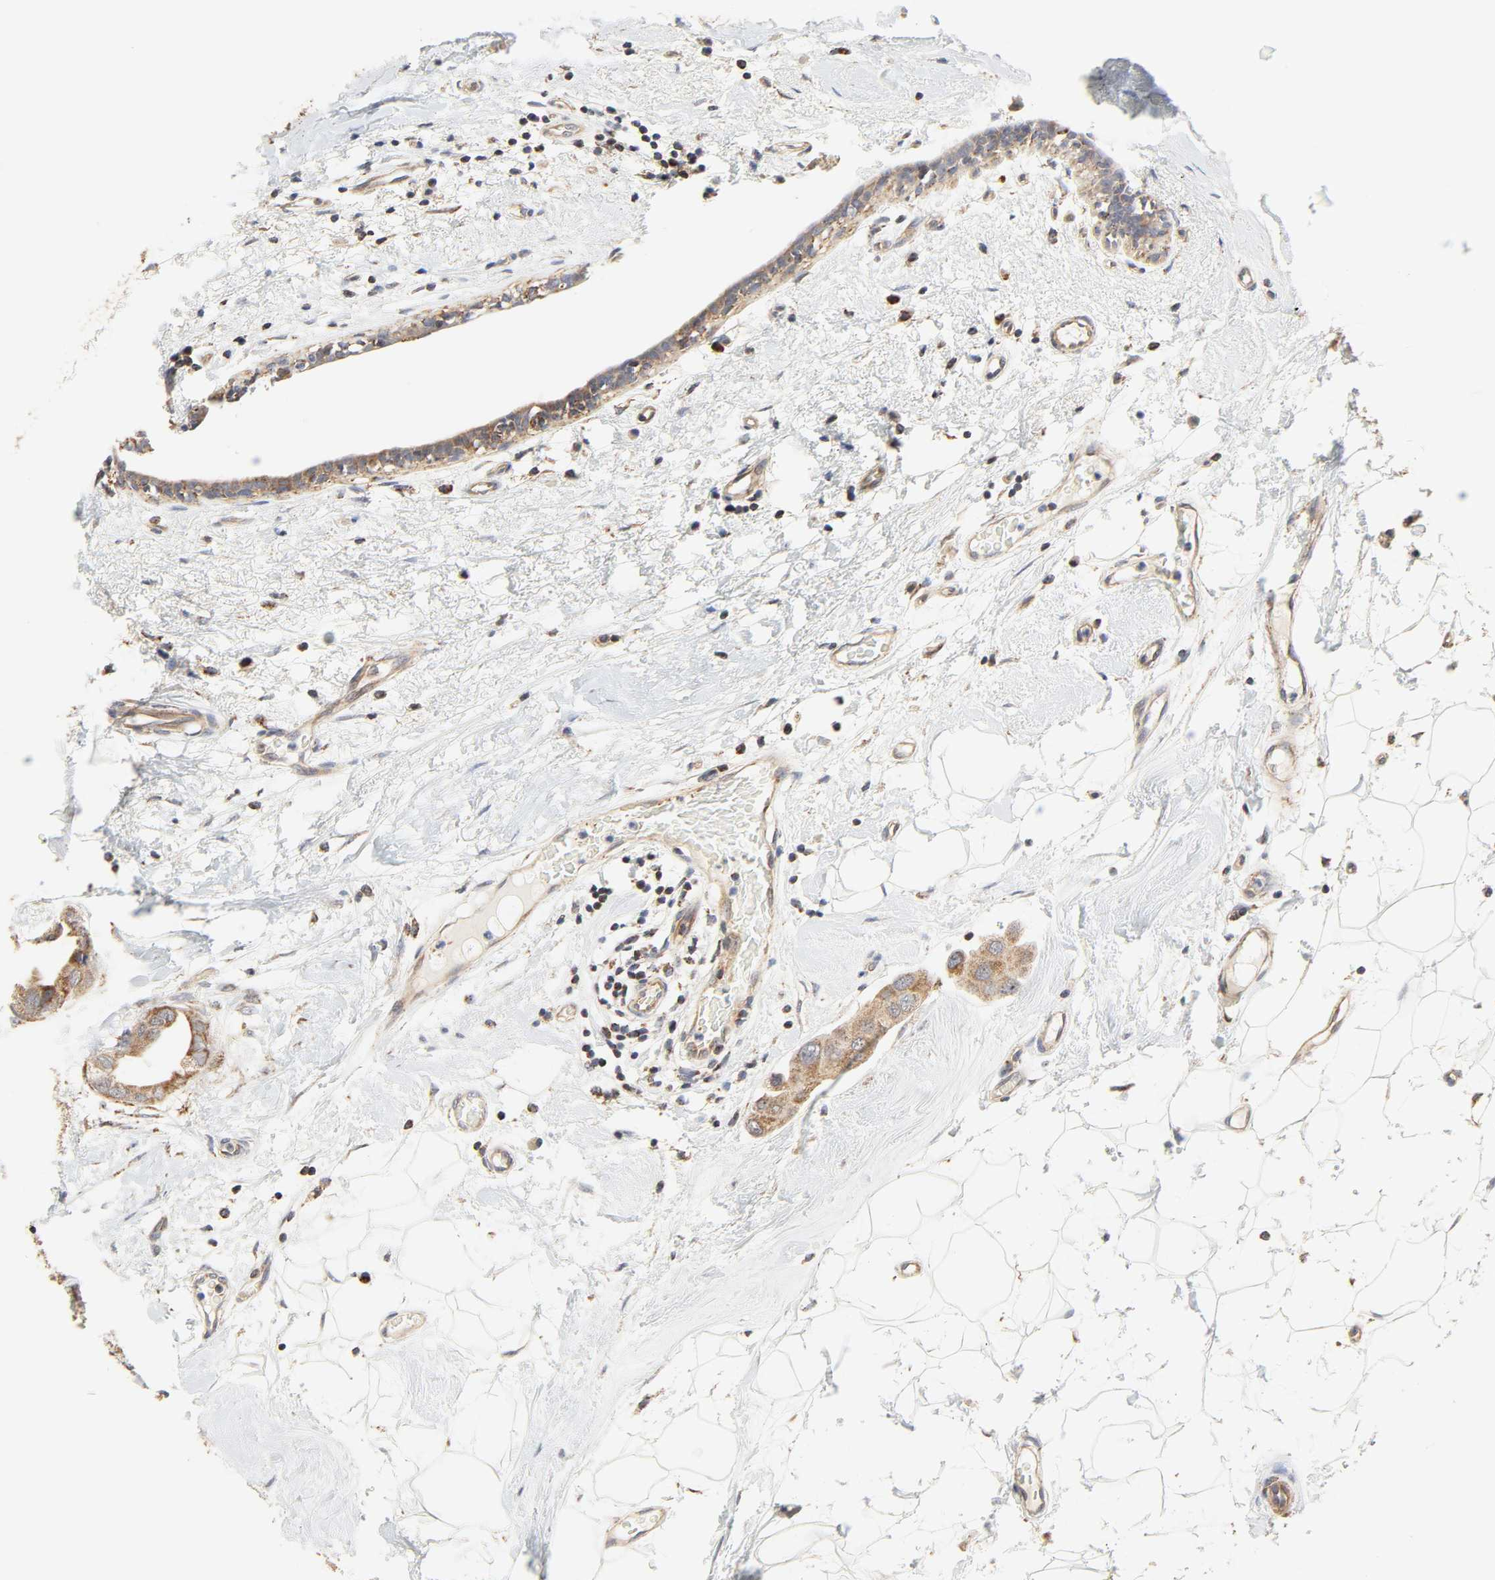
{"staining": {"intensity": "moderate", "quantity": ">75%", "location": "cytoplasmic/membranous"}, "tissue": "breast cancer", "cell_type": "Tumor cells", "image_type": "cancer", "snomed": [{"axis": "morphology", "description": "Duct carcinoma"}, {"axis": "topography", "description": "Breast"}], "caption": "Immunohistochemical staining of human intraductal carcinoma (breast) demonstrates medium levels of moderate cytoplasmic/membranous staining in approximately >75% of tumor cells.", "gene": "ZMAT5", "patient": {"sex": "female", "age": 40}}